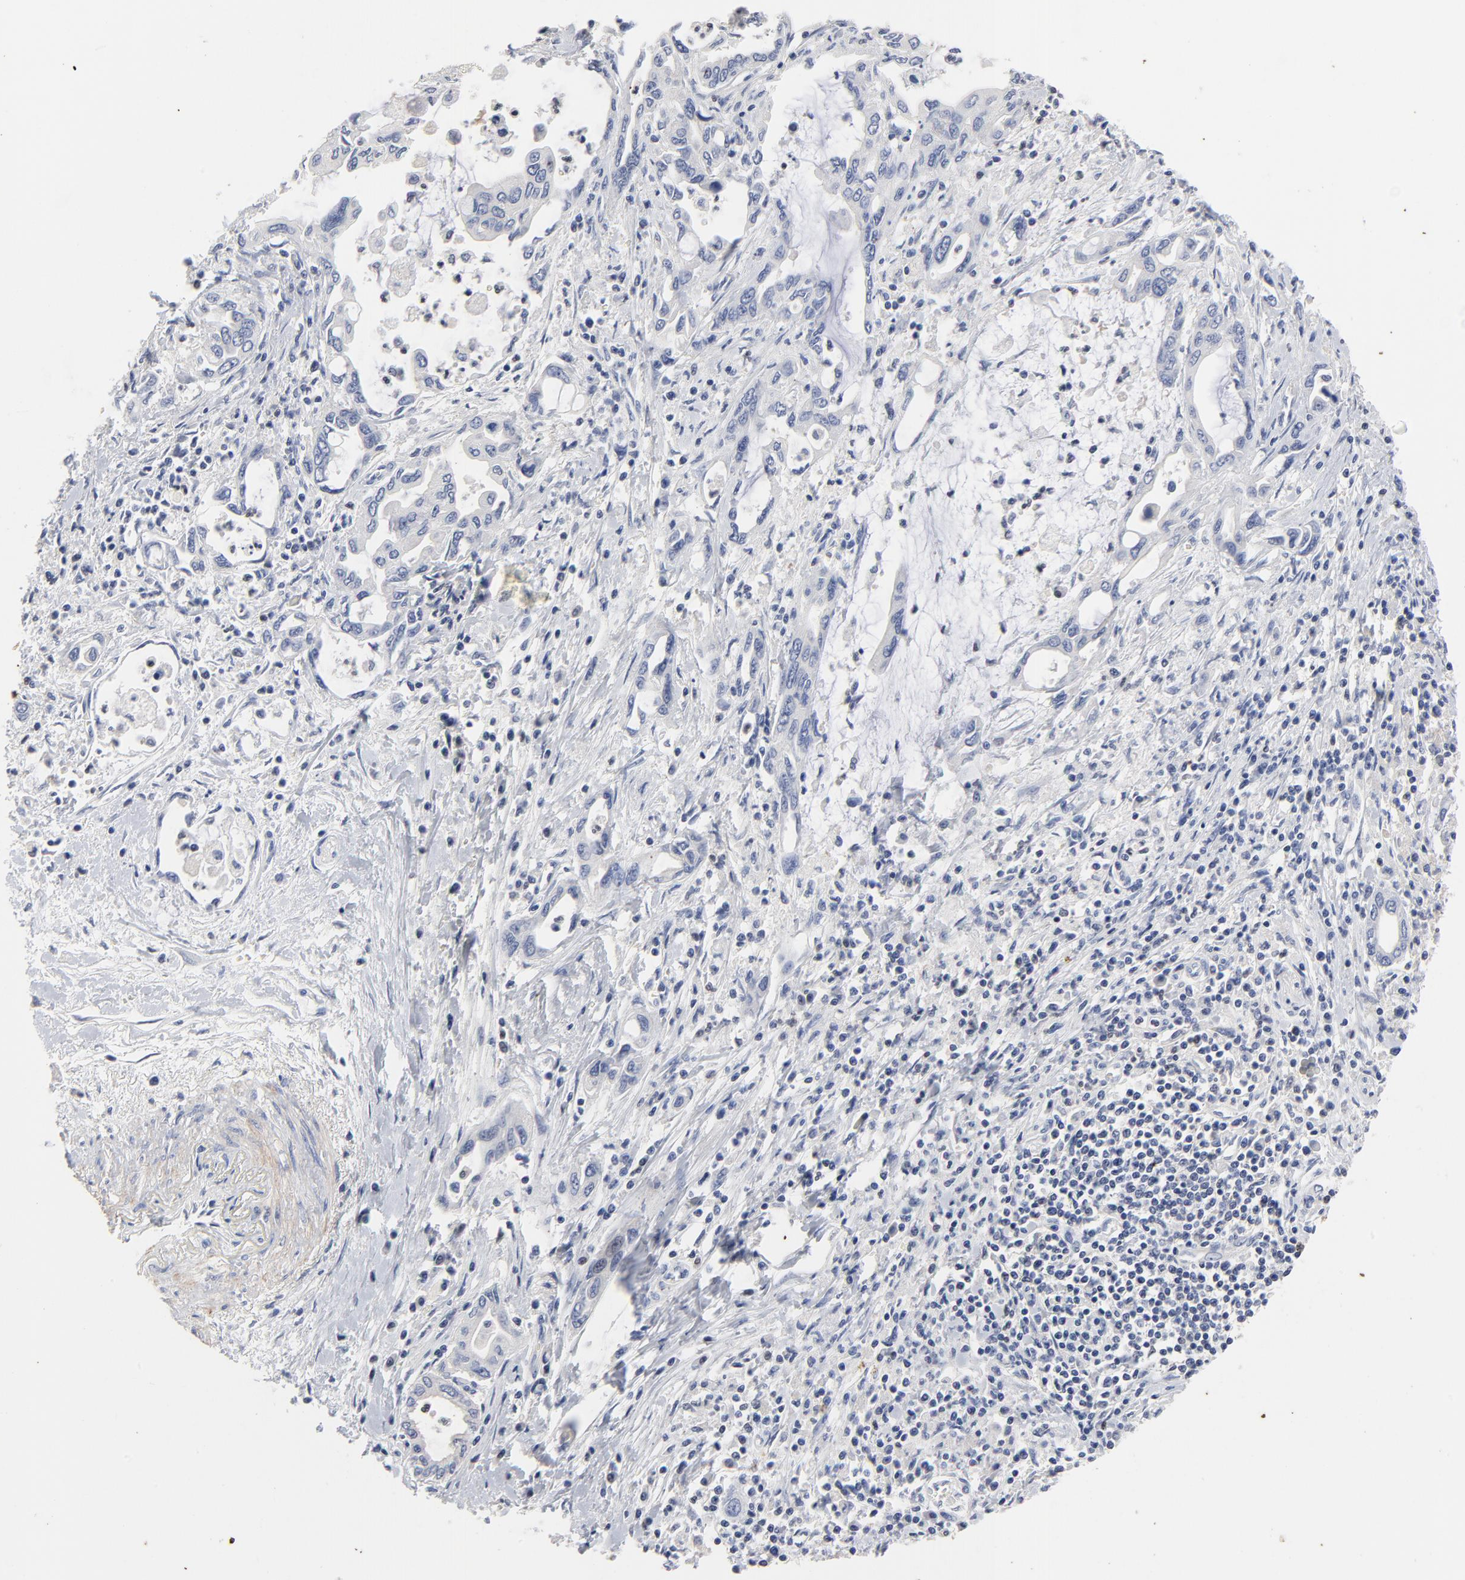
{"staining": {"intensity": "negative", "quantity": "none", "location": "none"}, "tissue": "pancreatic cancer", "cell_type": "Tumor cells", "image_type": "cancer", "snomed": [{"axis": "morphology", "description": "Adenocarcinoma, NOS"}, {"axis": "topography", "description": "Pancreas"}], "caption": "Immunohistochemistry histopathology image of human pancreatic adenocarcinoma stained for a protein (brown), which reveals no positivity in tumor cells.", "gene": "AADAC", "patient": {"sex": "female", "age": 57}}